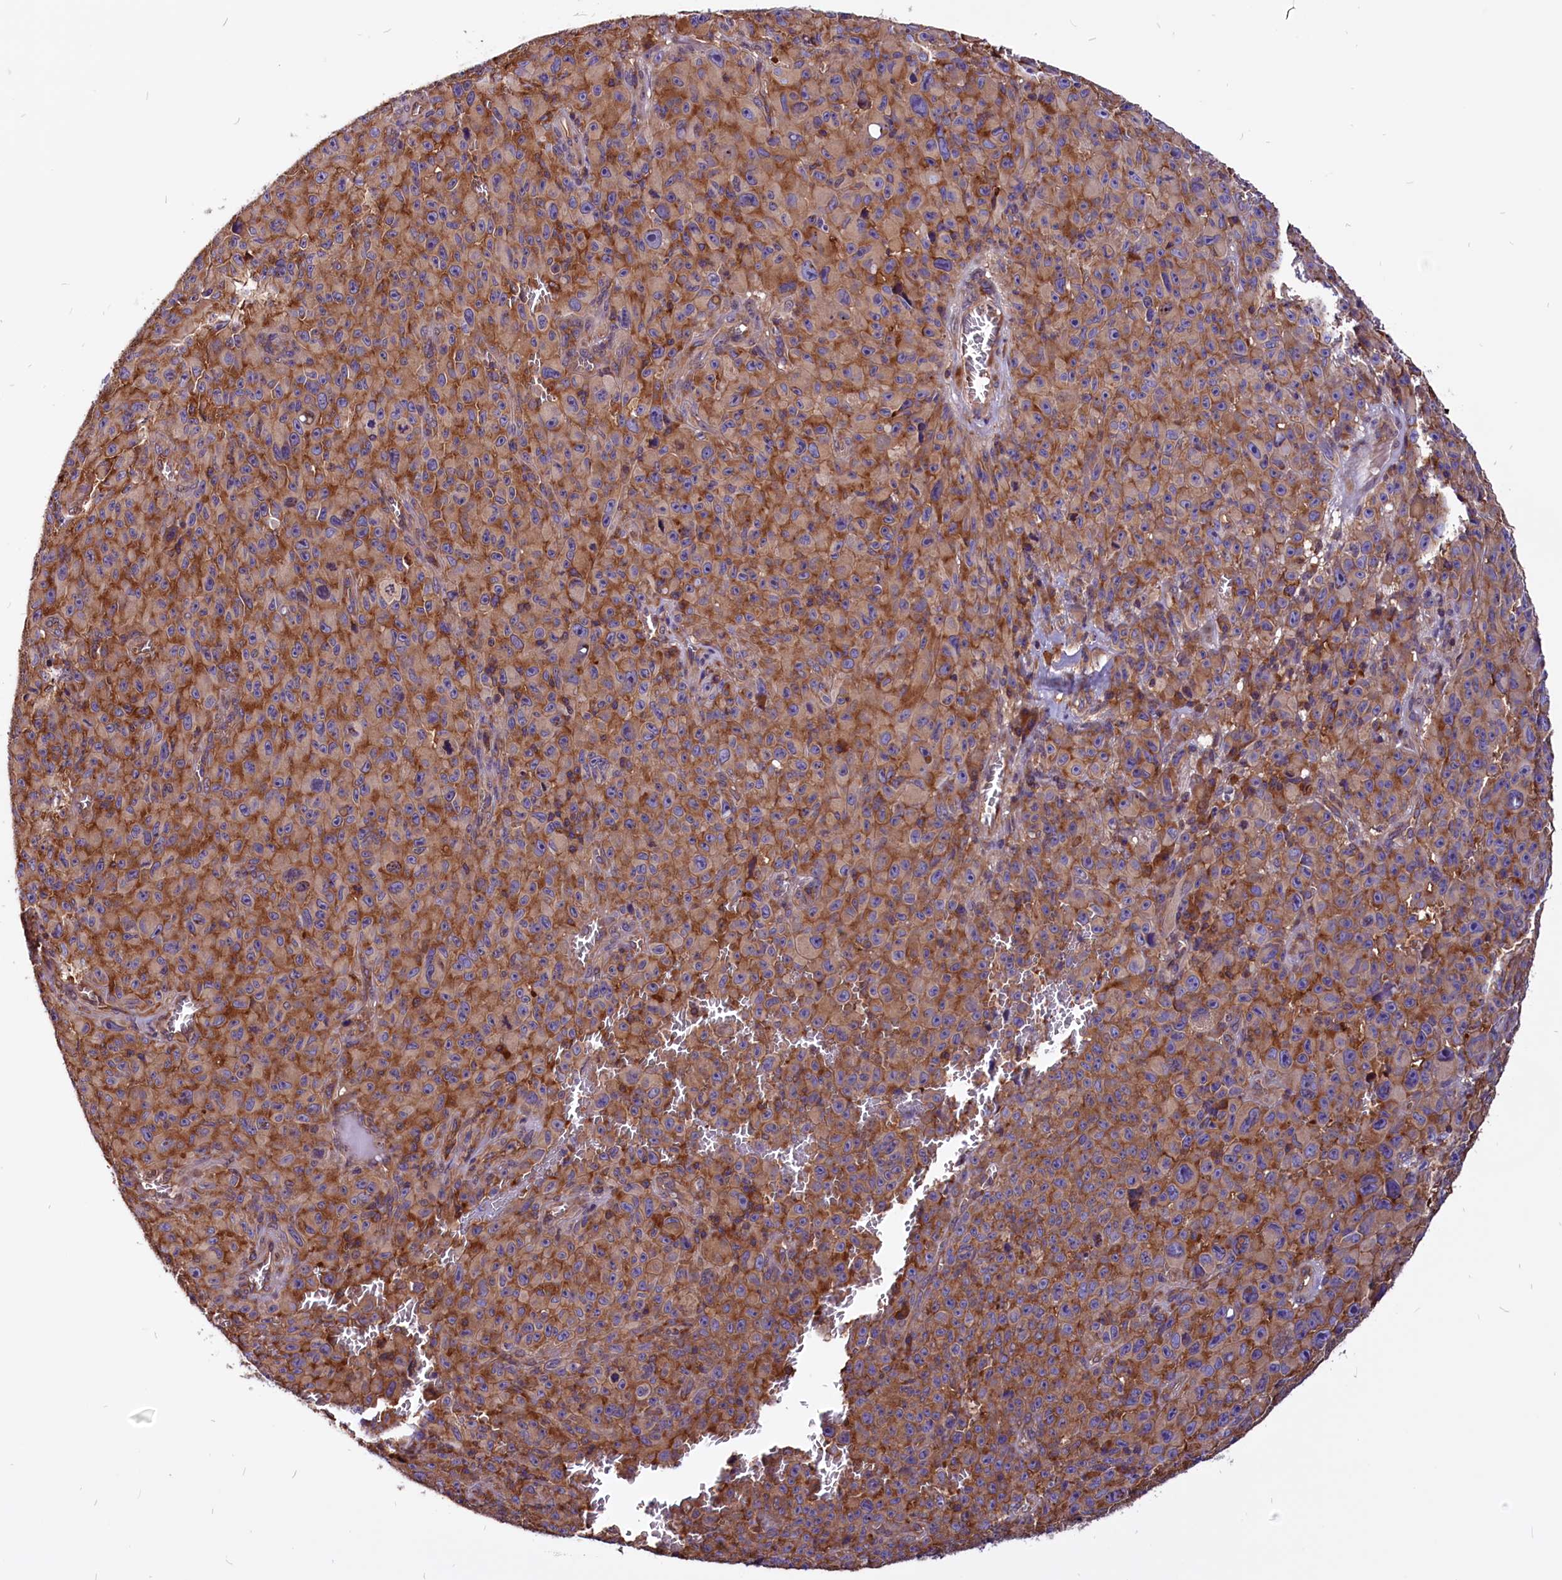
{"staining": {"intensity": "moderate", "quantity": ">75%", "location": "cytoplasmic/membranous"}, "tissue": "melanoma", "cell_type": "Tumor cells", "image_type": "cancer", "snomed": [{"axis": "morphology", "description": "Malignant melanoma, NOS"}, {"axis": "topography", "description": "Skin"}], "caption": "Protein staining of malignant melanoma tissue demonstrates moderate cytoplasmic/membranous positivity in about >75% of tumor cells.", "gene": "EIF3G", "patient": {"sex": "female", "age": 82}}